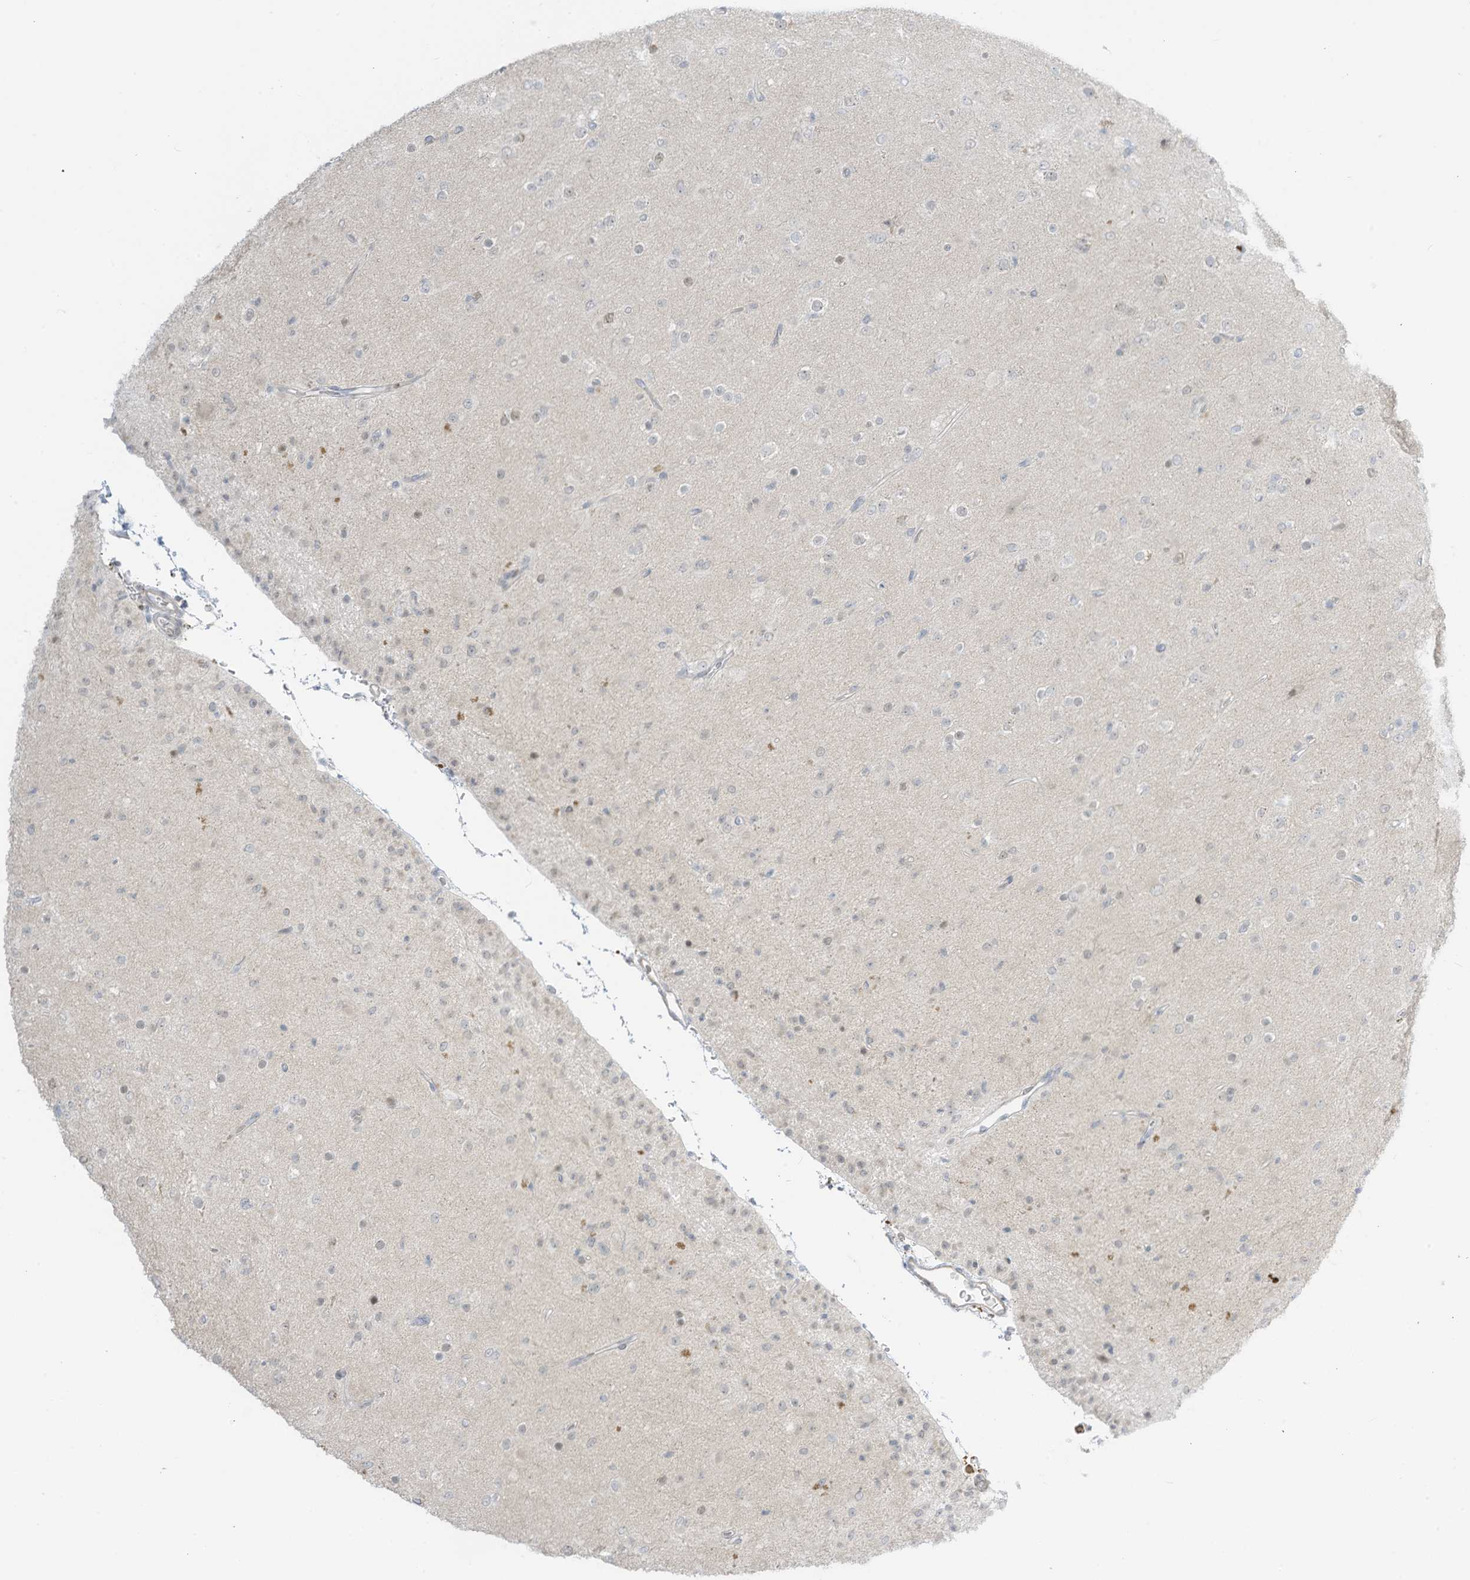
{"staining": {"intensity": "negative", "quantity": "none", "location": "none"}, "tissue": "glioma", "cell_type": "Tumor cells", "image_type": "cancer", "snomed": [{"axis": "morphology", "description": "Glioma, malignant, Low grade"}, {"axis": "topography", "description": "Brain"}], "caption": "A high-resolution image shows immunohistochemistry staining of glioma, which reveals no significant positivity in tumor cells. The staining is performed using DAB brown chromogen with nuclei counter-stained in using hematoxylin.", "gene": "ASPRV1", "patient": {"sex": "male", "age": 65}}